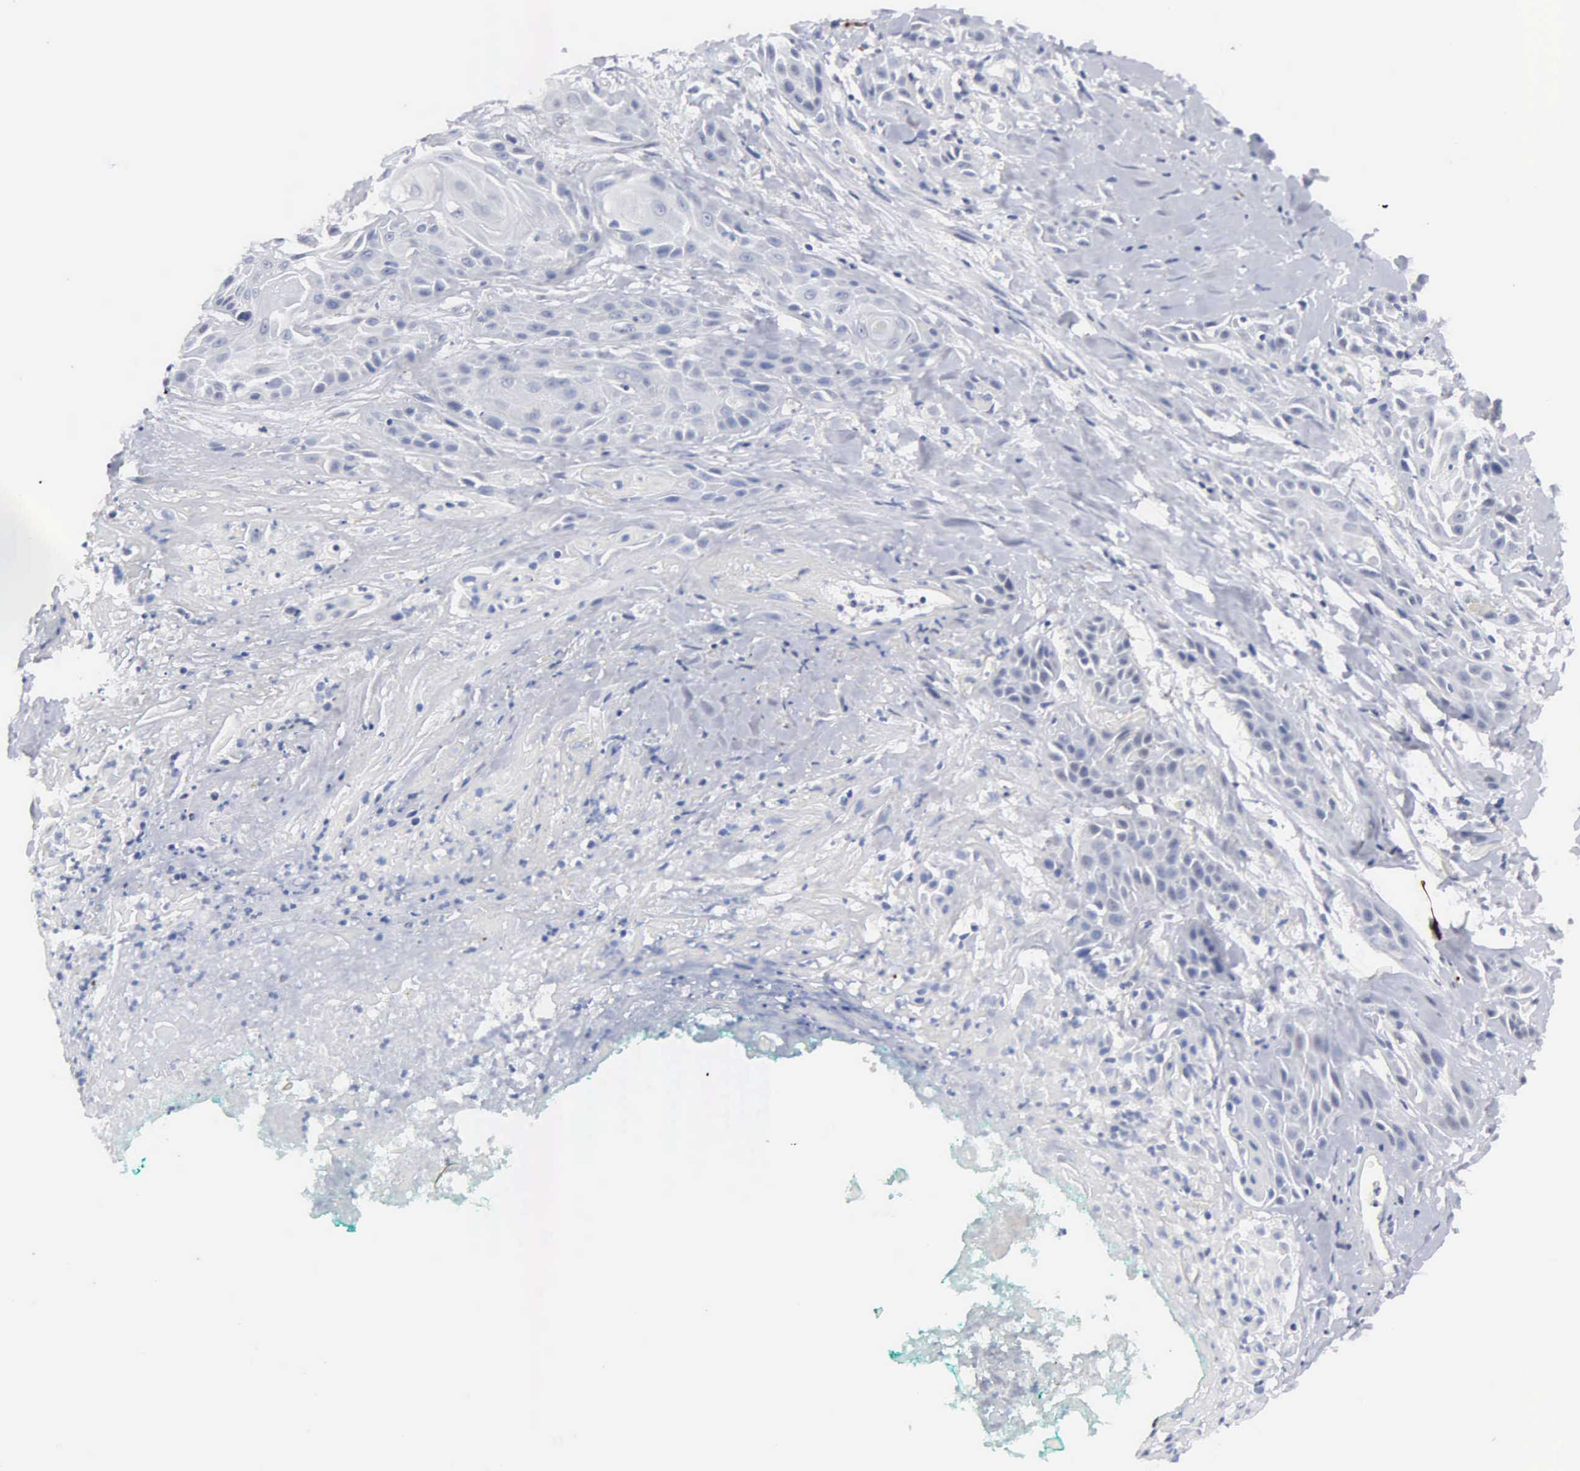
{"staining": {"intensity": "negative", "quantity": "none", "location": "none"}, "tissue": "skin cancer", "cell_type": "Tumor cells", "image_type": "cancer", "snomed": [{"axis": "morphology", "description": "Squamous cell carcinoma, NOS"}, {"axis": "topography", "description": "Skin"}, {"axis": "topography", "description": "Anal"}], "caption": "This photomicrograph is of squamous cell carcinoma (skin) stained with immunohistochemistry (IHC) to label a protein in brown with the nuclei are counter-stained blue. There is no positivity in tumor cells.", "gene": "ASPHD2", "patient": {"sex": "male", "age": 64}}